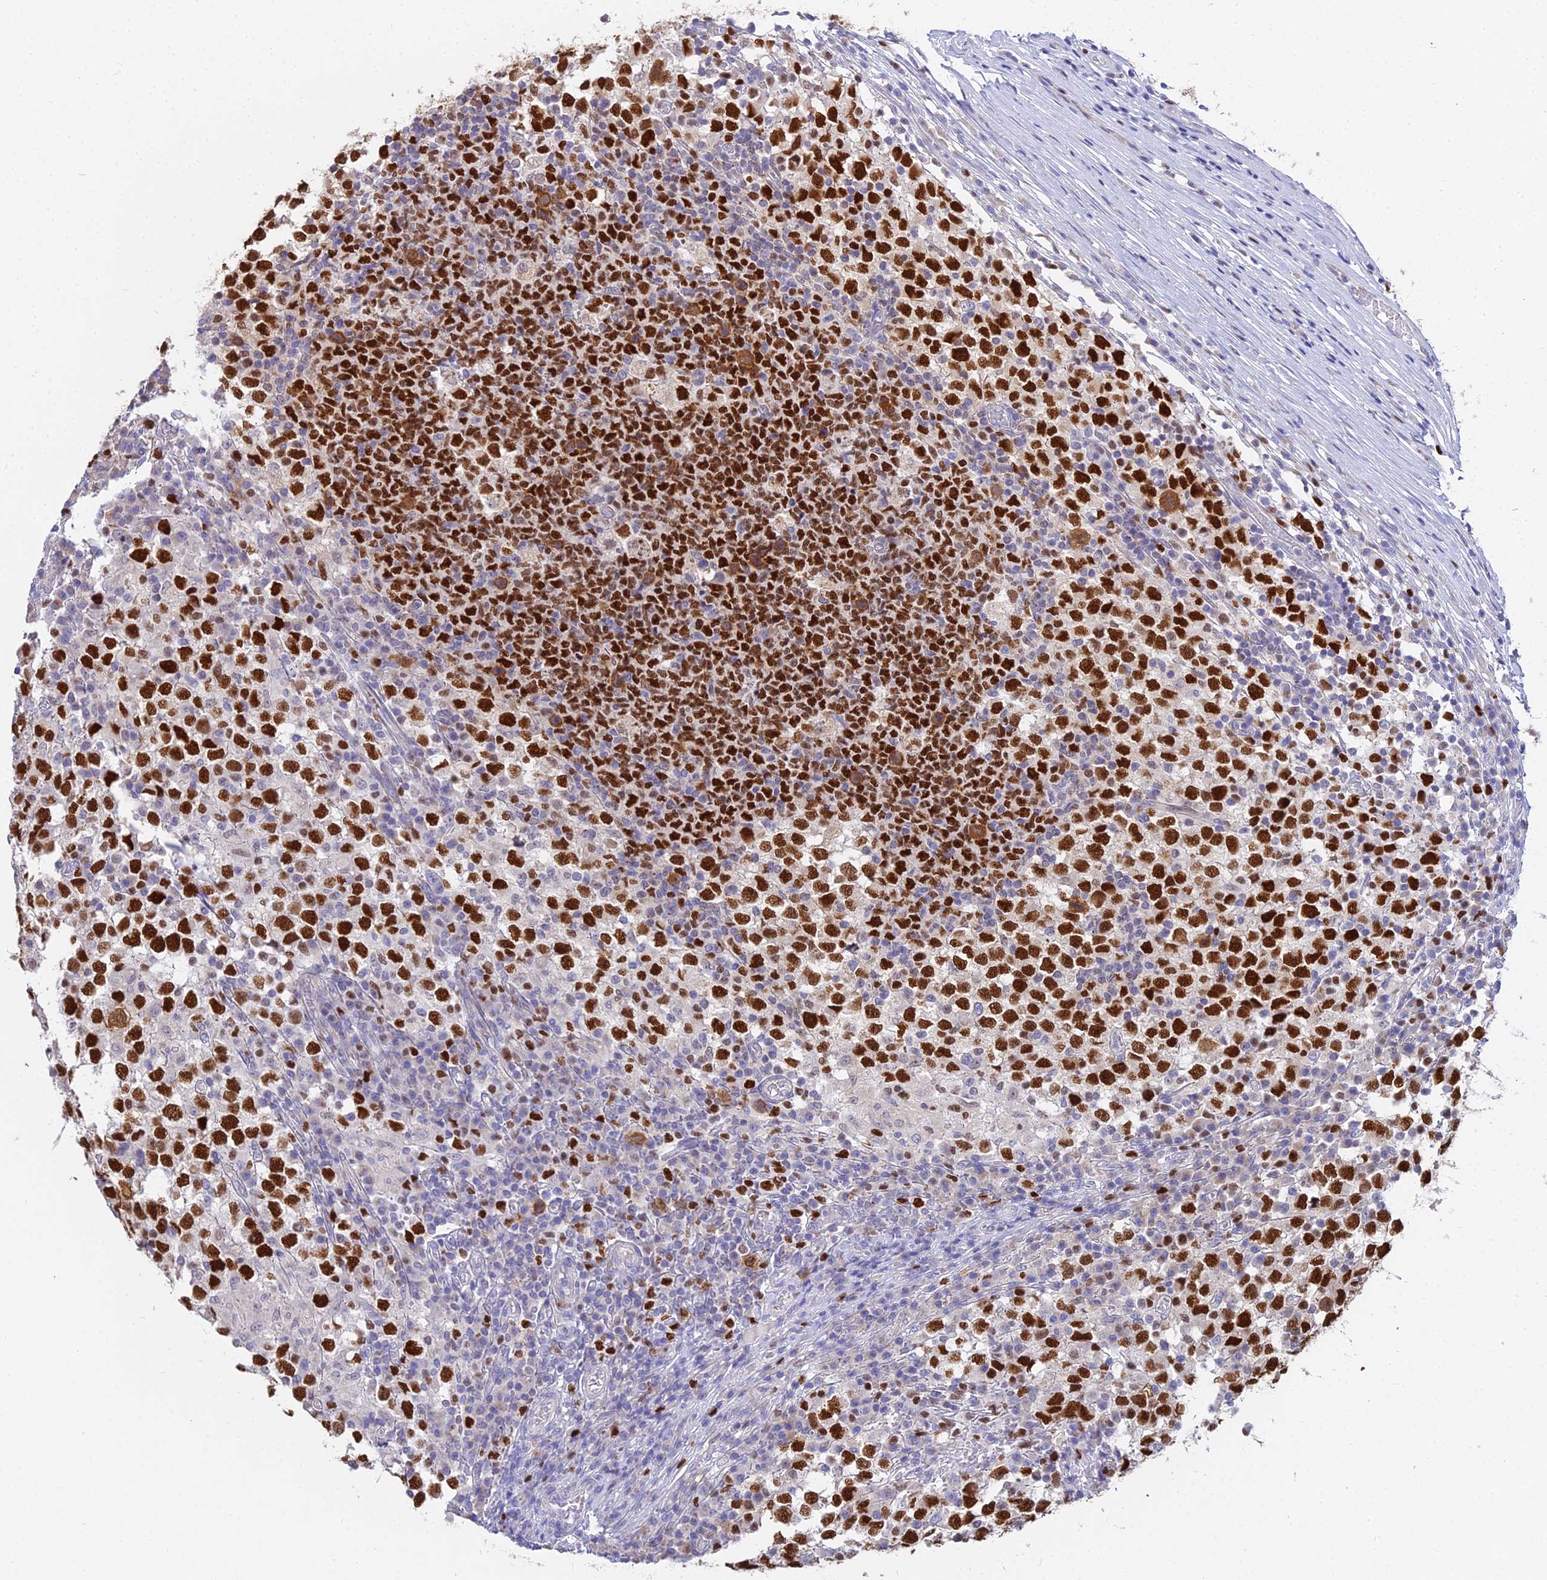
{"staining": {"intensity": "strong", "quantity": ">75%", "location": "nuclear"}, "tissue": "testis cancer", "cell_type": "Tumor cells", "image_type": "cancer", "snomed": [{"axis": "morphology", "description": "Seminoma, NOS"}, {"axis": "topography", "description": "Testis"}], "caption": "A histopathology image of seminoma (testis) stained for a protein reveals strong nuclear brown staining in tumor cells. (DAB IHC with brightfield microscopy, high magnification).", "gene": "MCM2", "patient": {"sex": "male", "age": 65}}